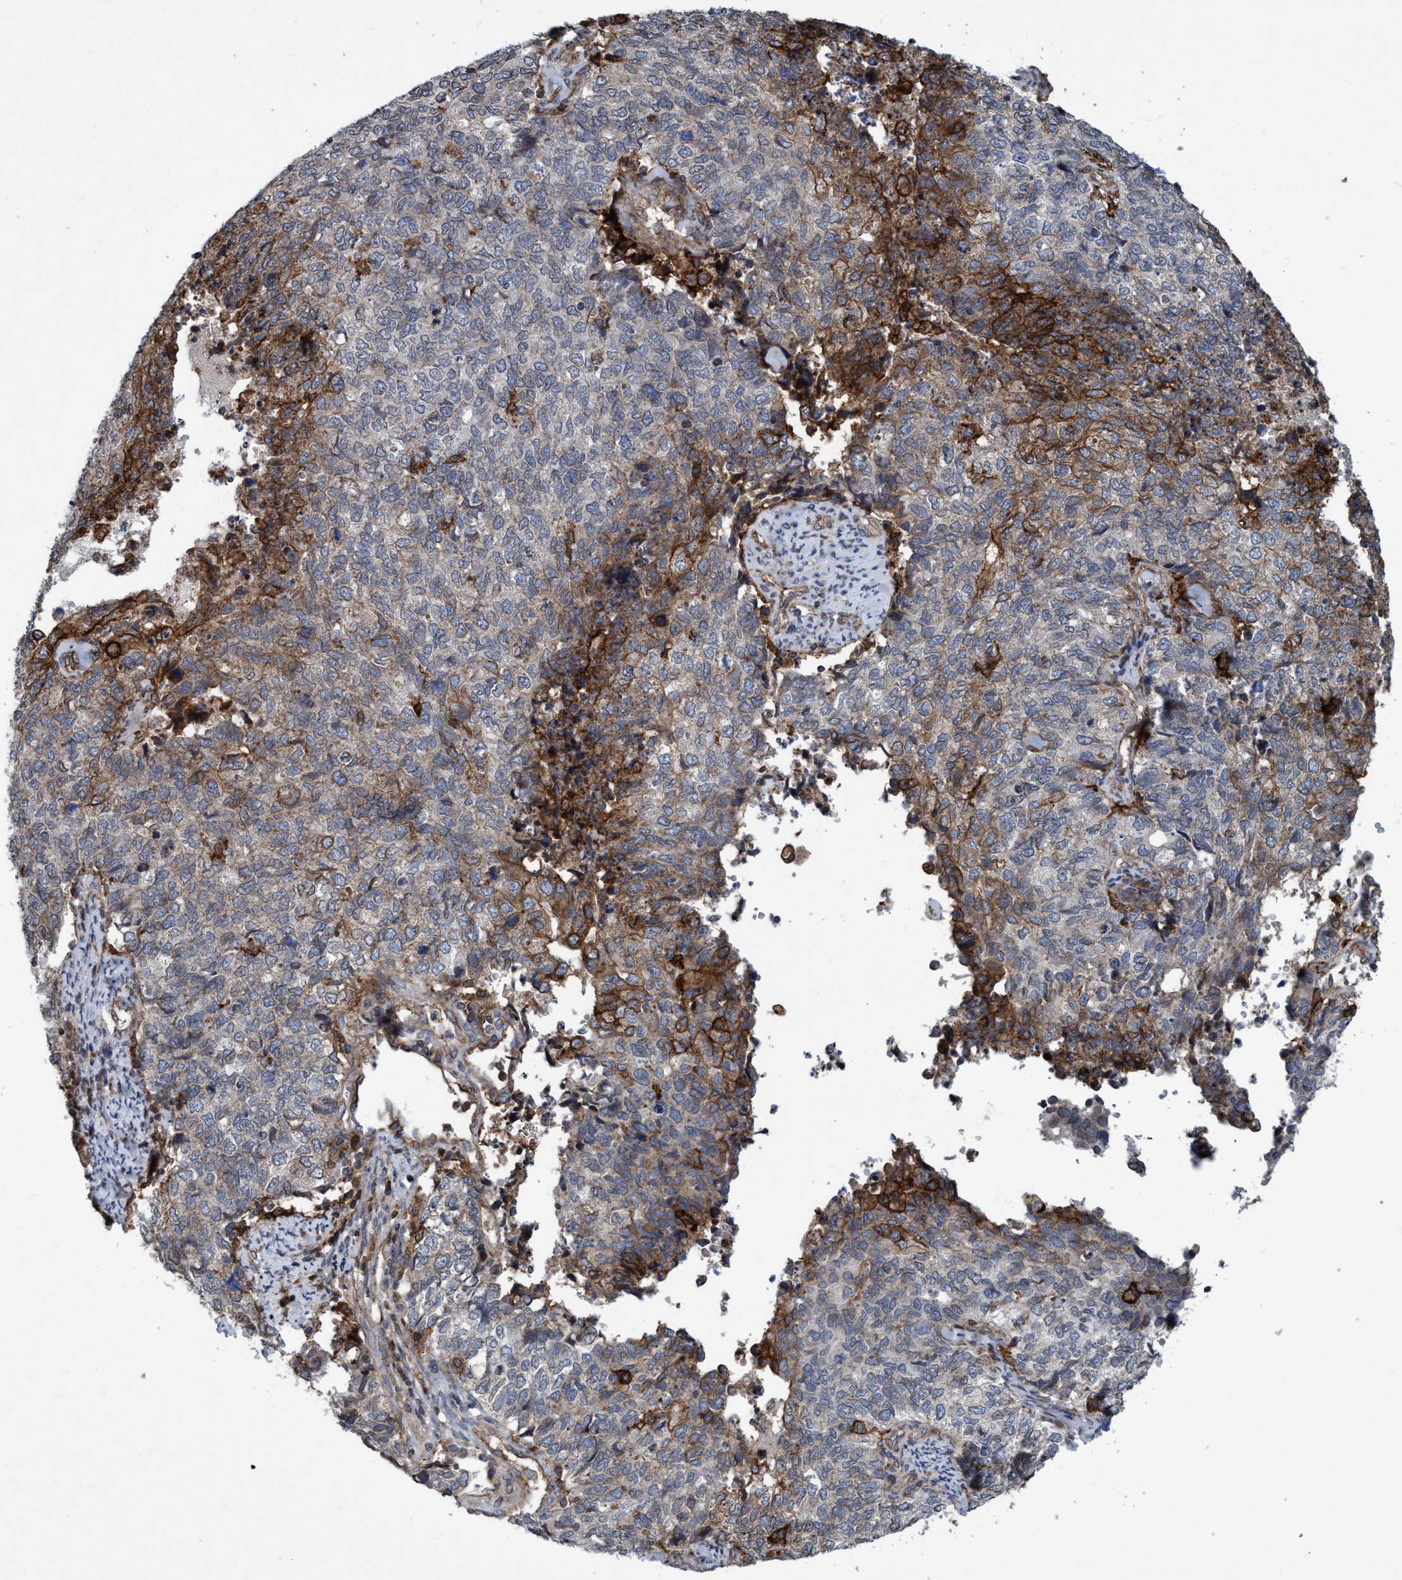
{"staining": {"intensity": "moderate", "quantity": "<25%", "location": "cytoplasmic/membranous"}, "tissue": "cervical cancer", "cell_type": "Tumor cells", "image_type": "cancer", "snomed": [{"axis": "morphology", "description": "Squamous cell carcinoma, NOS"}, {"axis": "topography", "description": "Cervix"}], "caption": "The photomicrograph shows staining of squamous cell carcinoma (cervical), revealing moderate cytoplasmic/membranous protein positivity (brown color) within tumor cells. The staining was performed using DAB (3,3'-diaminobenzidine) to visualize the protein expression in brown, while the nuclei were stained in blue with hematoxylin (Magnification: 20x).", "gene": "SLC16A3", "patient": {"sex": "female", "age": 63}}